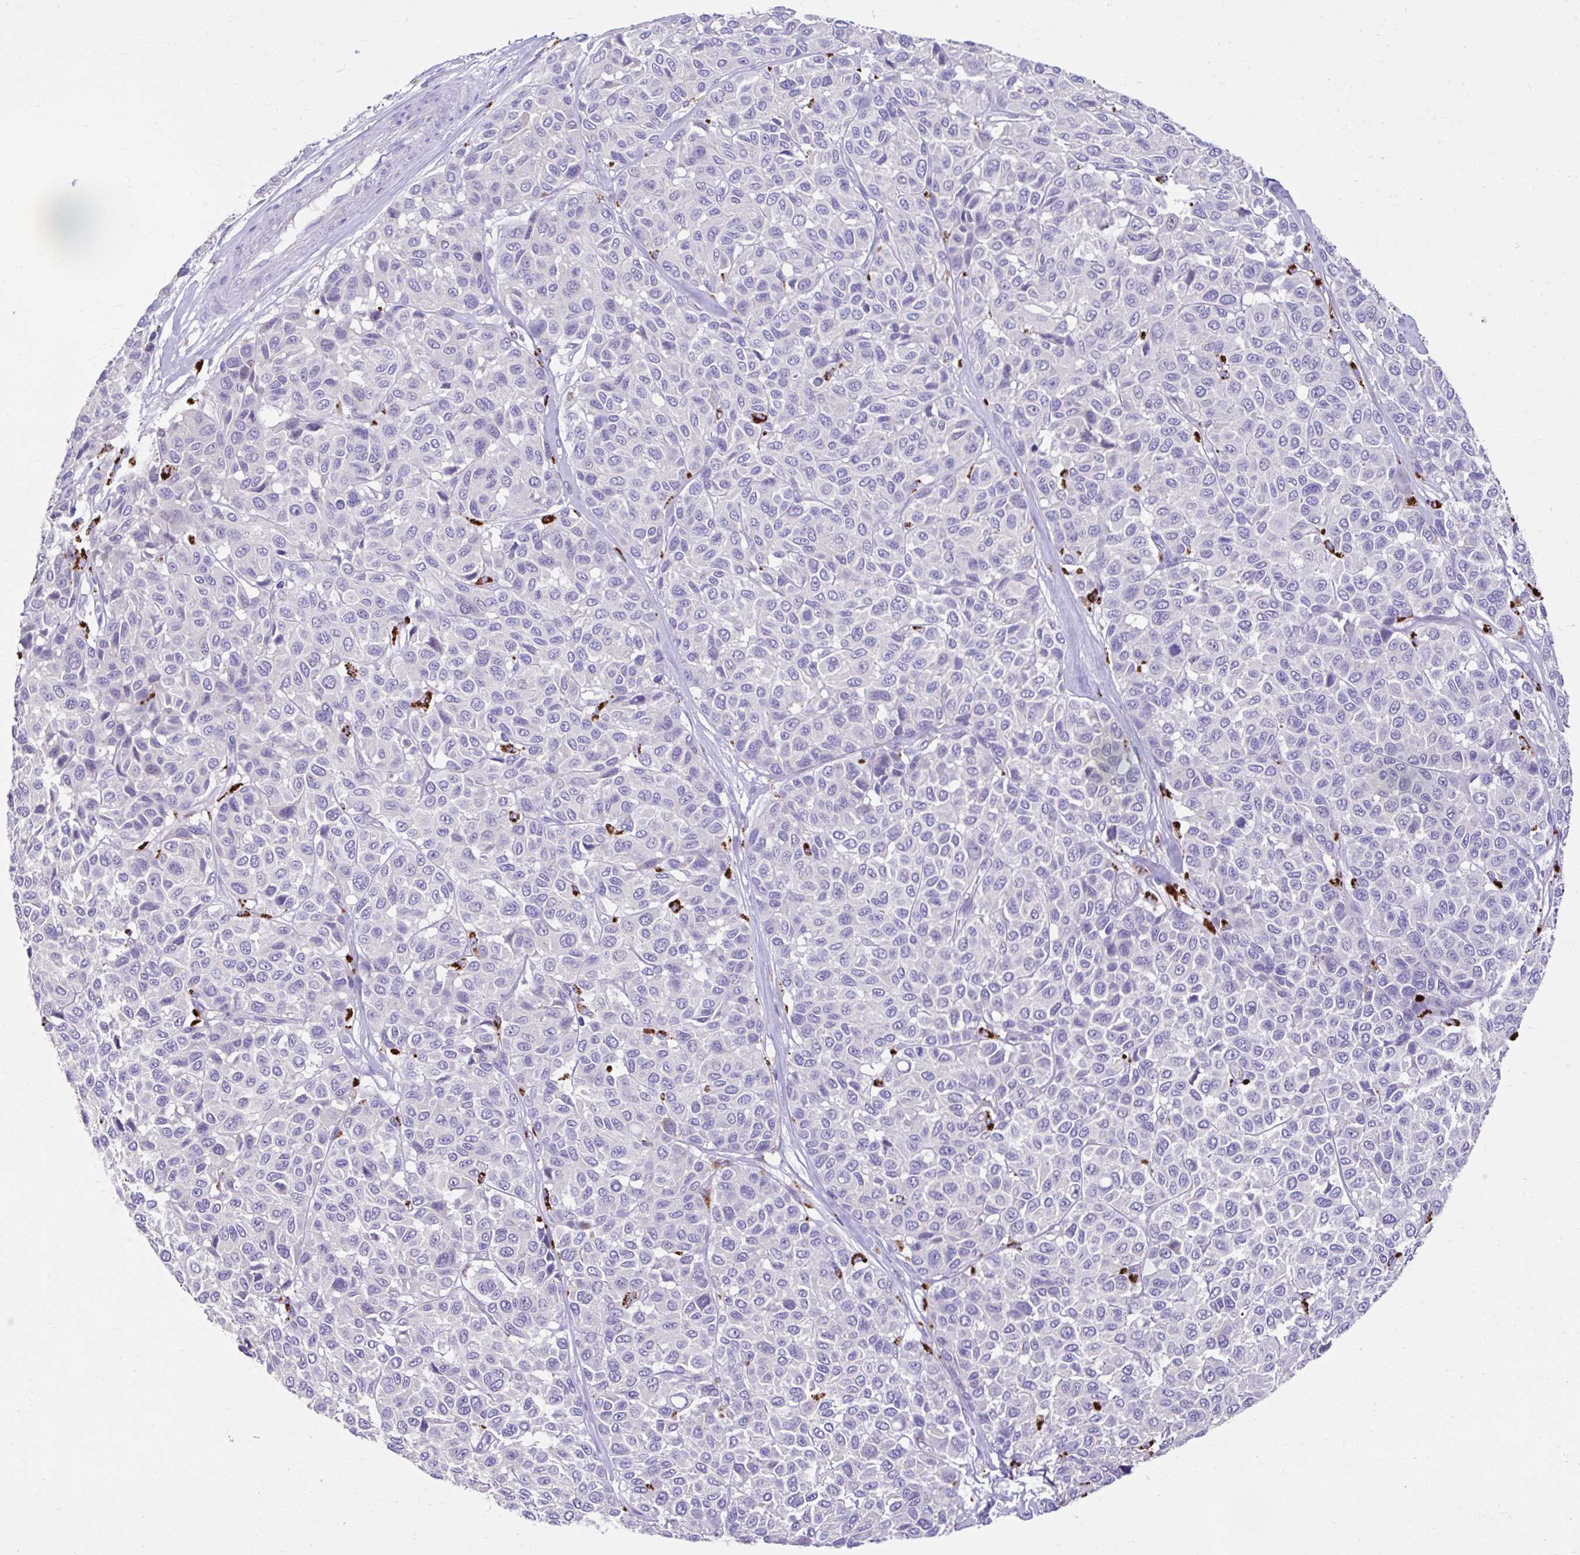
{"staining": {"intensity": "negative", "quantity": "none", "location": "none"}, "tissue": "melanoma", "cell_type": "Tumor cells", "image_type": "cancer", "snomed": [{"axis": "morphology", "description": "Malignant melanoma, NOS"}, {"axis": "topography", "description": "Skin"}], "caption": "Malignant melanoma stained for a protein using immunohistochemistry reveals no staining tumor cells.", "gene": "ZNF33A", "patient": {"sex": "female", "age": 66}}